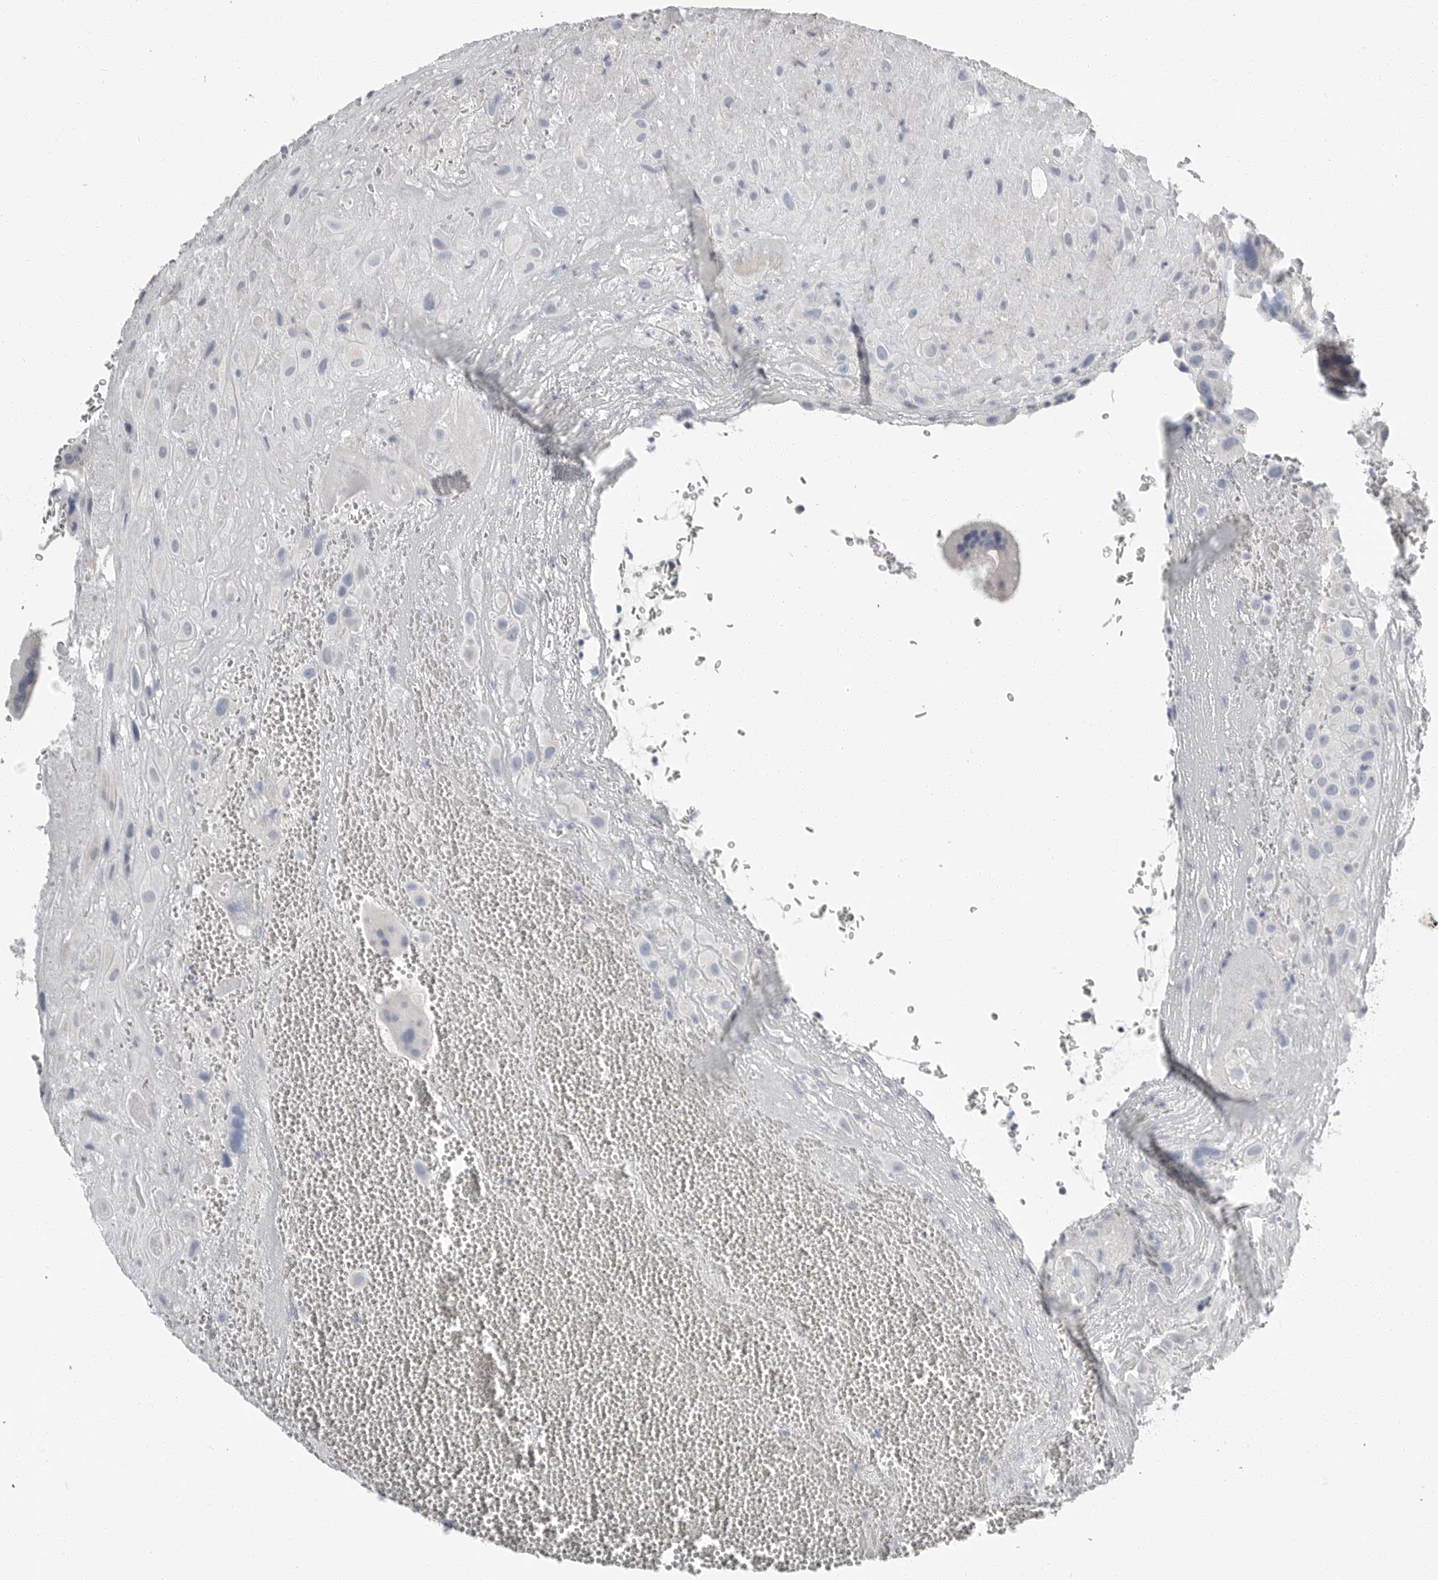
{"staining": {"intensity": "negative", "quantity": "none", "location": "none"}, "tissue": "placenta", "cell_type": "Decidual cells", "image_type": "normal", "snomed": [{"axis": "morphology", "description": "Normal tissue, NOS"}, {"axis": "topography", "description": "Placenta"}], "caption": "IHC histopathology image of normal placenta: placenta stained with DAB displays no significant protein staining in decidual cells. (Stains: DAB (3,3'-diaminobenzidine) IHC with hematoxylin counter stain, Microscopy: brightfield microscopy at high magnification).", "gene": "PLN", "patient": {"sex": "female", "age": 35}}